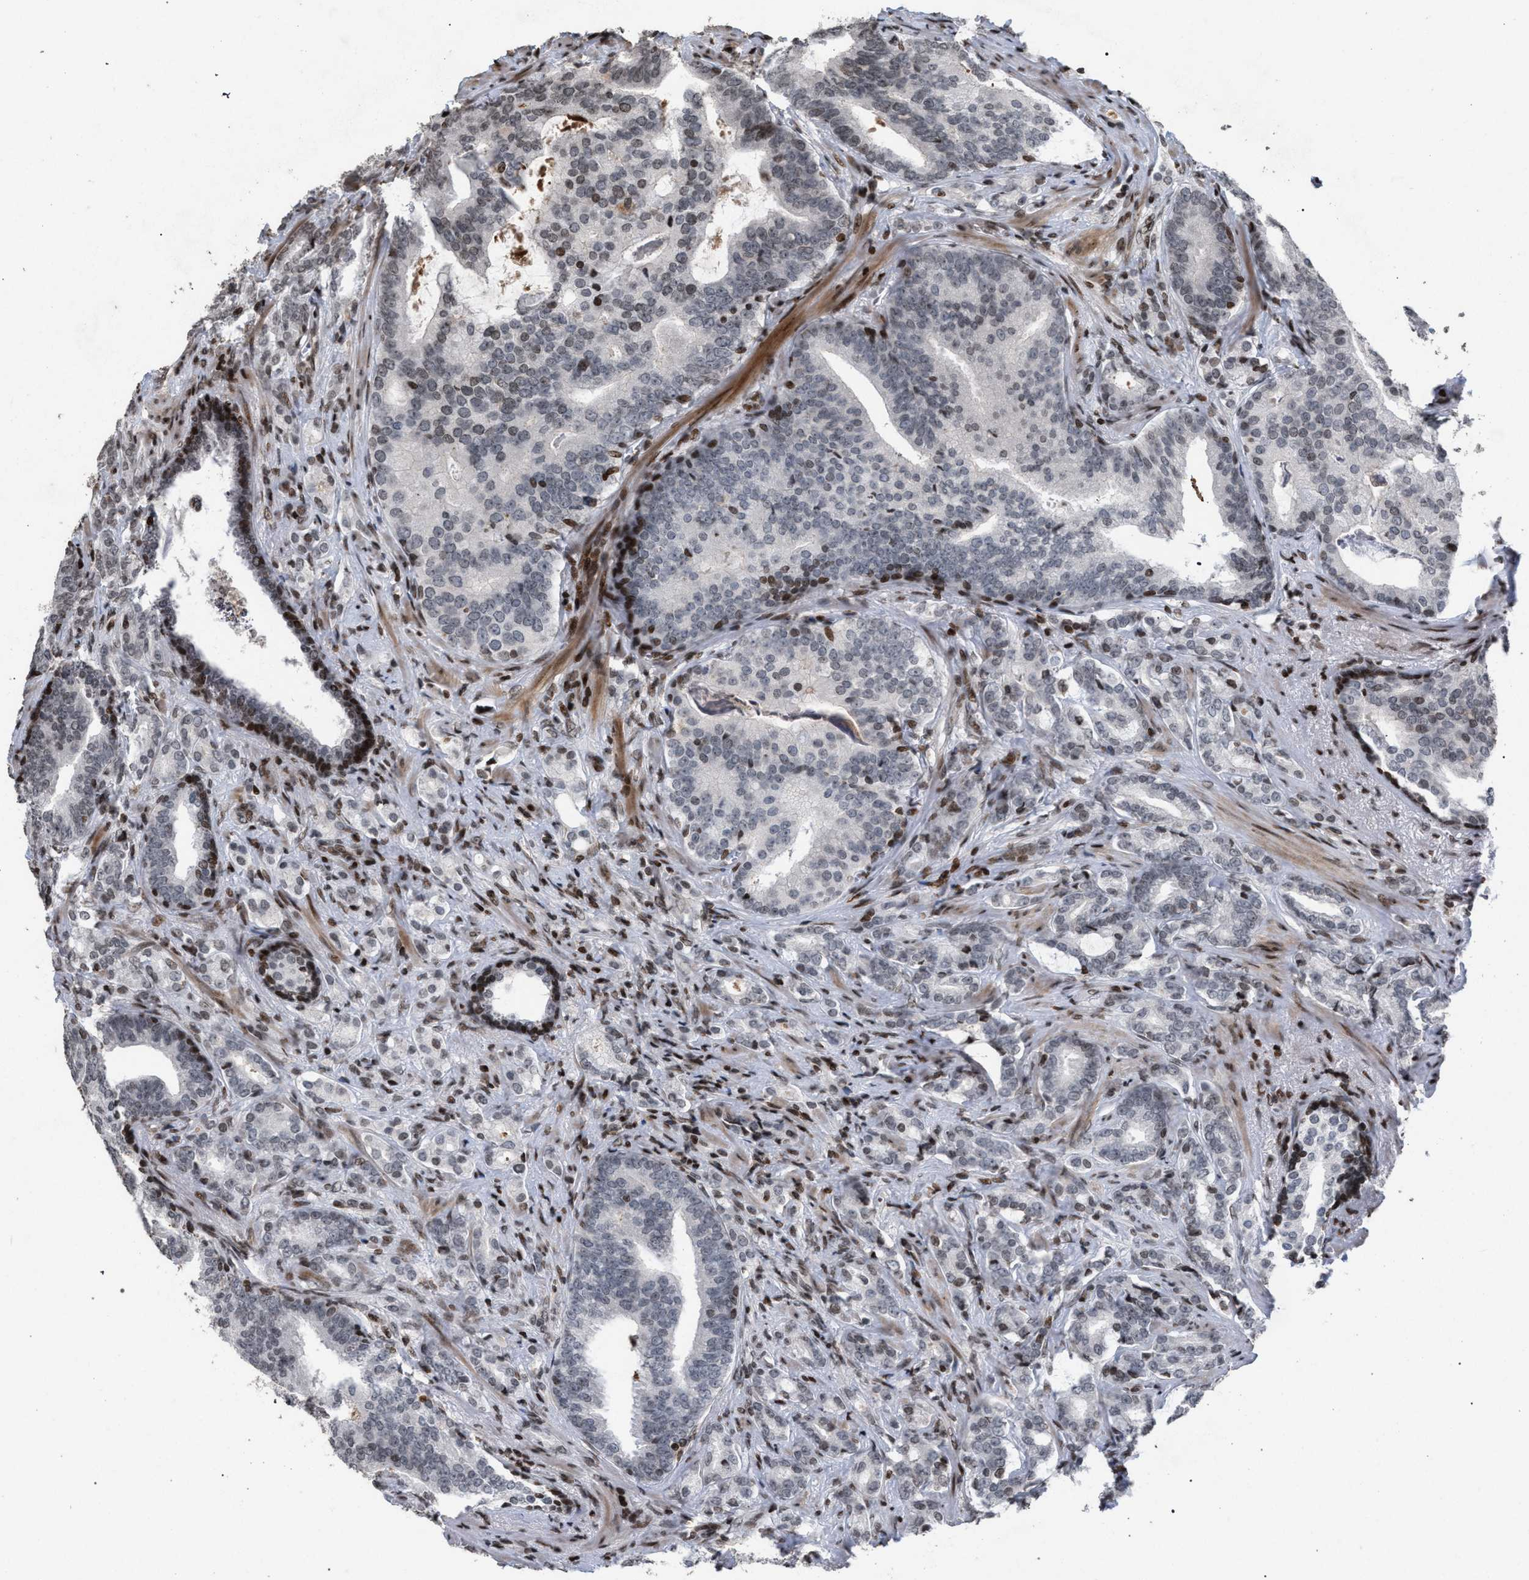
{"staining": {"intensity": "moderate", "quantity": "<25%", "location": "nuclear"}, "tissue": "prostate cancer", "cell_type": "Tumor cells", "image_type": "cancer", "snomed": [{"axis": "morphology", "description": "Adenocarcinoma, Low grade"}, {"axis": "topography", "description": "Prostate"}], "caption": "Prostate cancer (low-grade adenocarcinoma) was stained to show a protein in brown. There is low levels of moderate nuclear positivity in approximately <25% of tumor cells.", "gene": "FOXD3", "patient": {"sex": "male", "age": 58}}